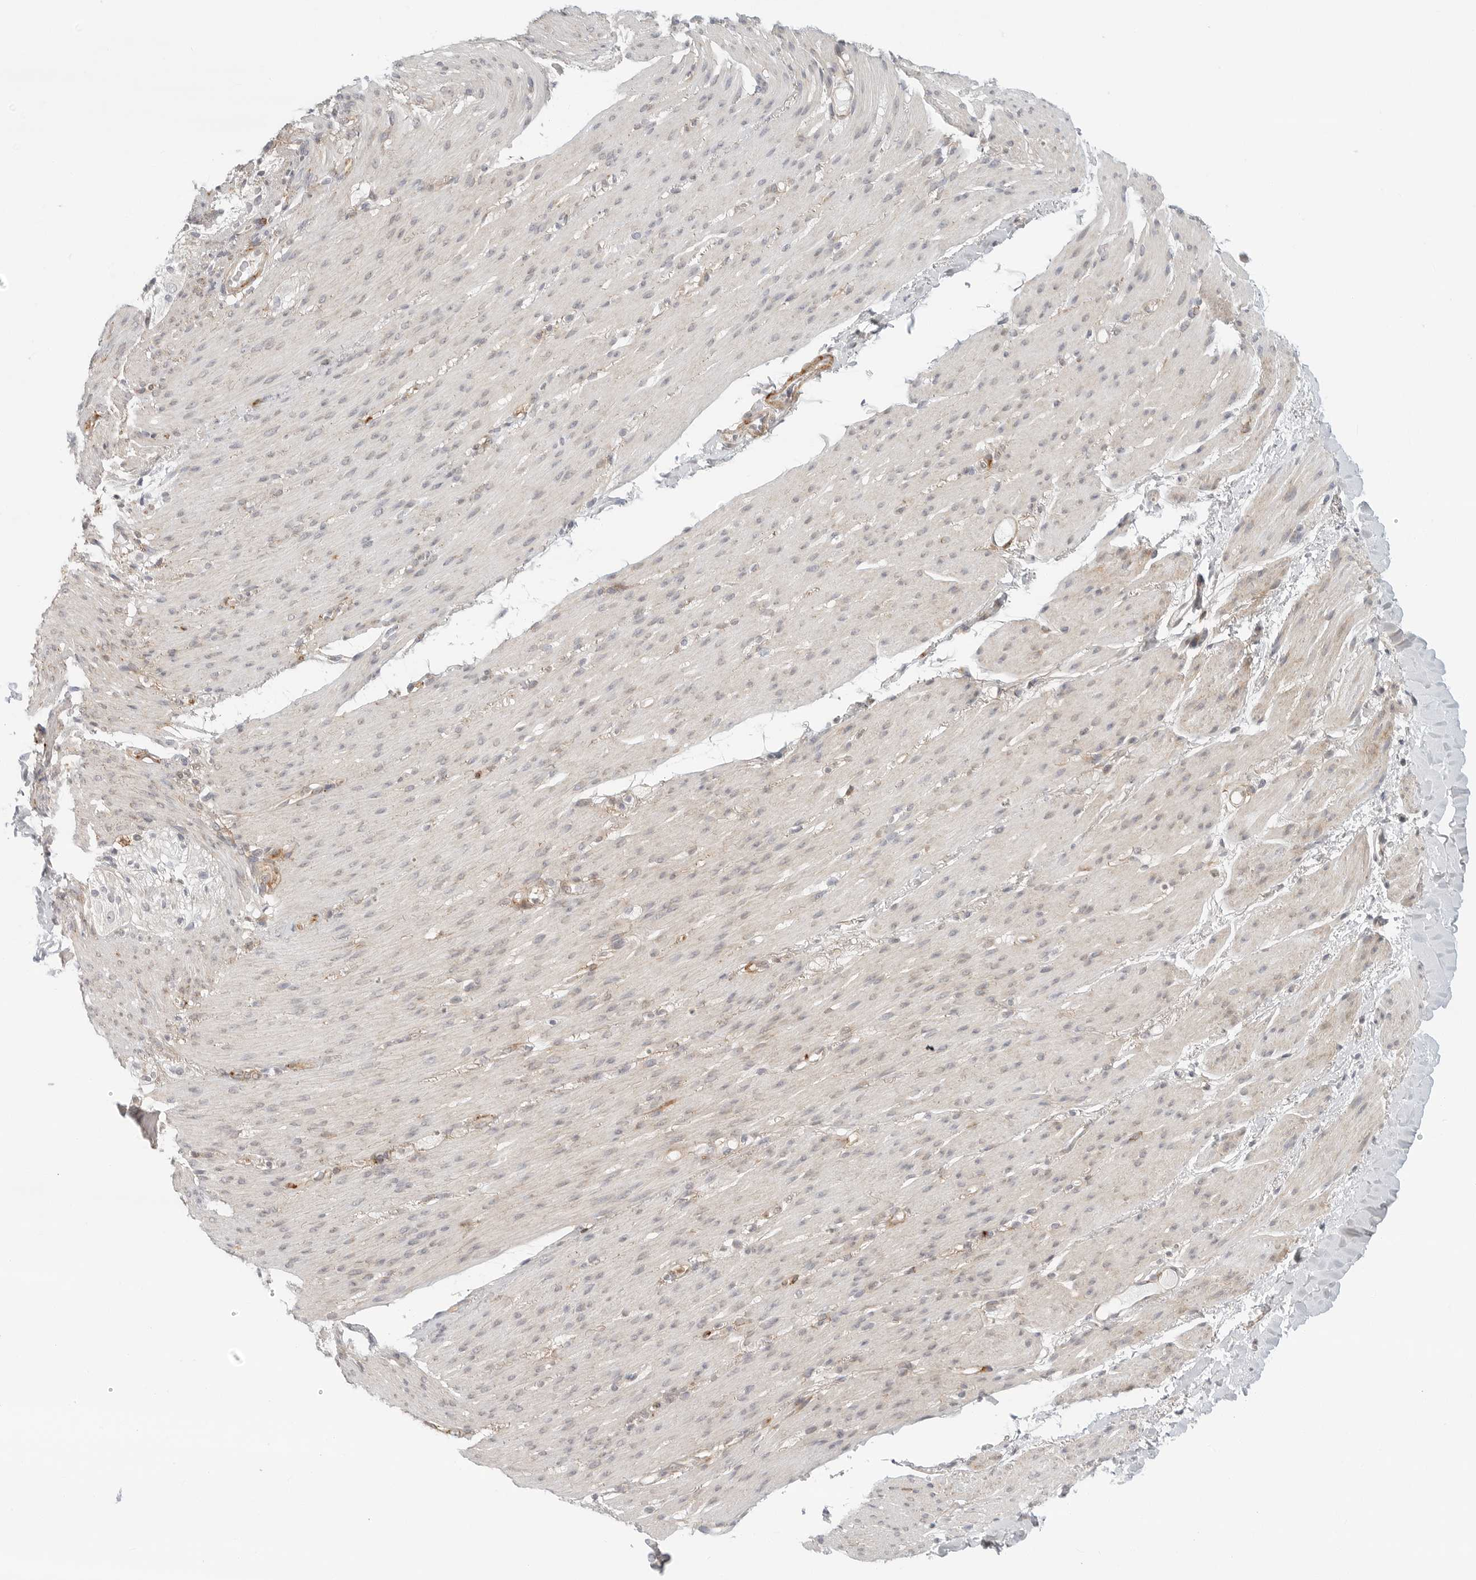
{"staining": {"intensity": "weak", "quantity": "25%-75%", "location": "cytoplasmic/membranous"}, "tissue": "smooth muscle", "cell_type": "Smooth muscle cells", "image_type": "normal", "snomed": [{"axis": "morphology", "description": "Normal tissue, NOS"}, {"axis": "topography", "description": "Colon"}, {"axis": "topography", "description": "Peripheral nerve tissue"}], "caption": "An immunohistochemistry (IHC) histopathology image of normal tissue is shown. Protein staining in brown shows weak cytoplasmic/membranous positivity in smooth muscle within smooth muscle cells.", "gene": "C1QTNF1", "patient": {"sex": "female", "age": 61}}